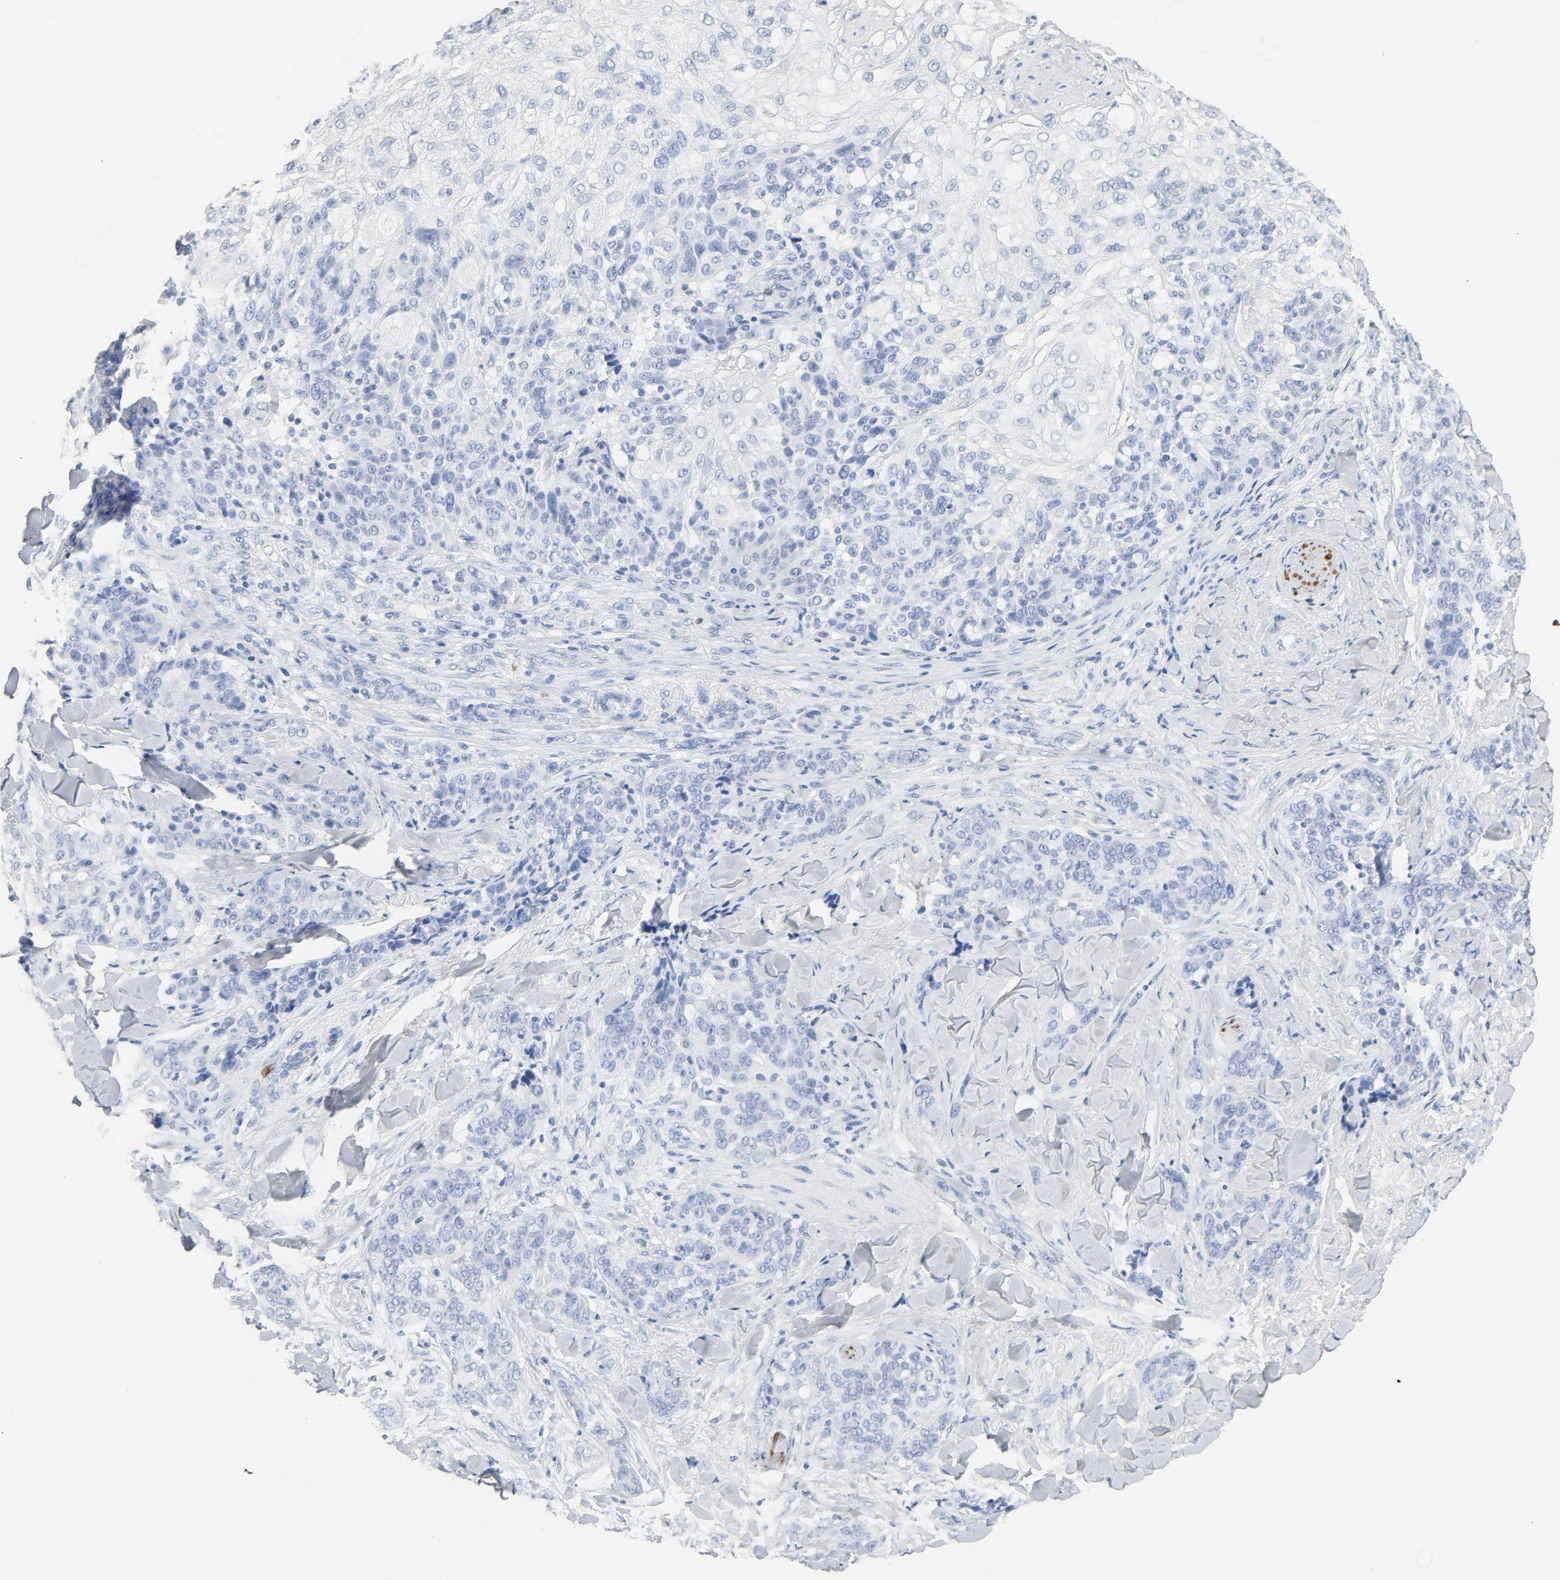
{"staining": {"intensity": "negative", "quantity": "none", "location": "none"}, "tissue": "skin cancer", "cell_type": "Tumor cells", "image_type": "cancer", "snomed": [{"axis": "morphology", "description": "Normal tissue, NOS"}, {"axis": "morphology", "description": "Squamous cell carcinoma, NOS"}, {"axis": "topography", "description": "Skin"}], "caption": "The image reveals no staining of tumor cells in skin cancer.", "gene": "PTPRB", "patient": {"sex": "female", "age": 83}}